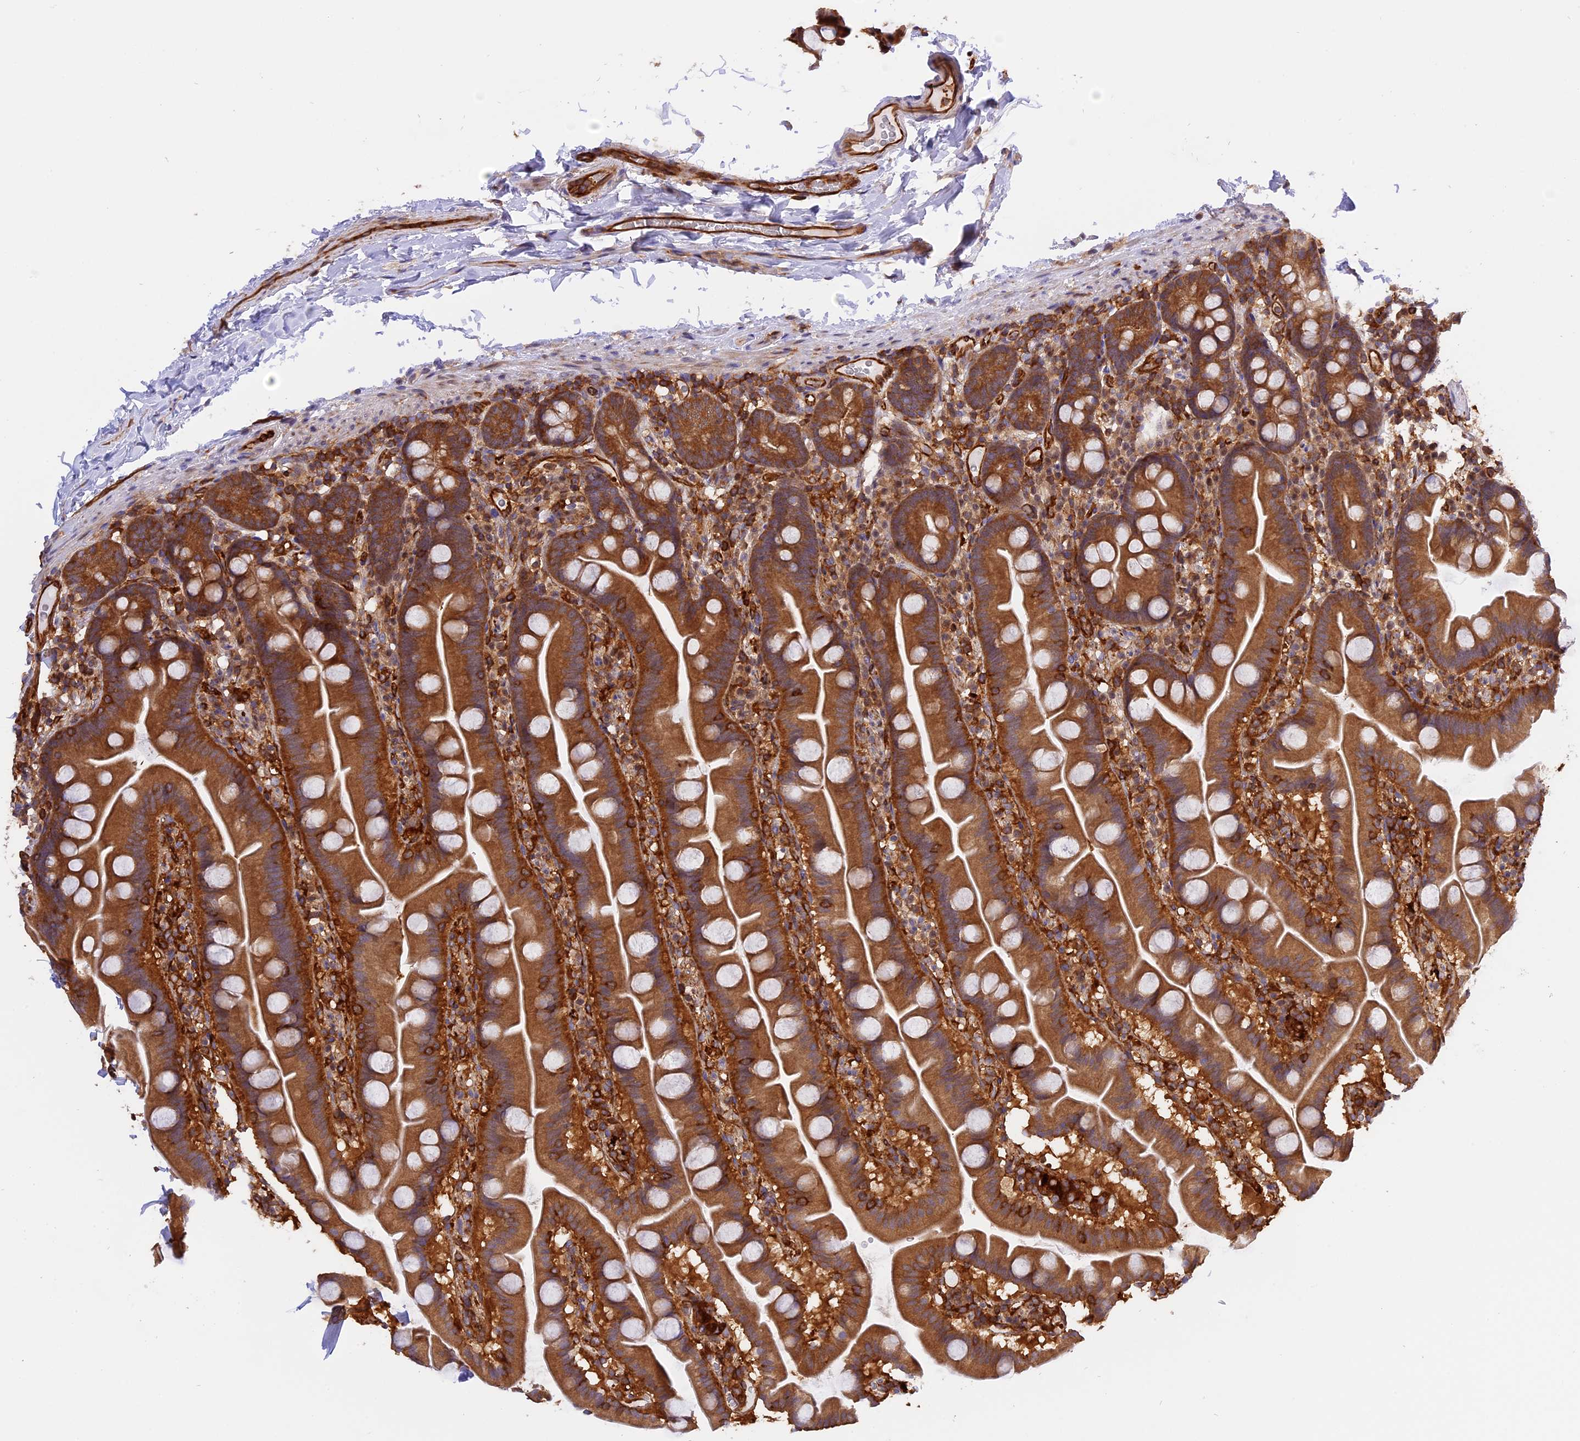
{"staining": {"intensity": "moderate", "quantity": ">75%", "location": "cytoplasmic/membranous"}, "tissue": "small intestine", "cell_type": "Glandular cells", "image_type": "normal", "snomed": [{"axis": "morphology", "description": "Normal tissue, NOS"}, {"axis": "topography", "description": "Small intestine"}], "caption": "Immunohistochemical staining of benign small intestine demonstrates medium levels of moderate cytoplasmic/membranous staining in about >75% of glandular cells.", "gene": "C5orf22", "patient": {"sex": "female", "age": 68}}